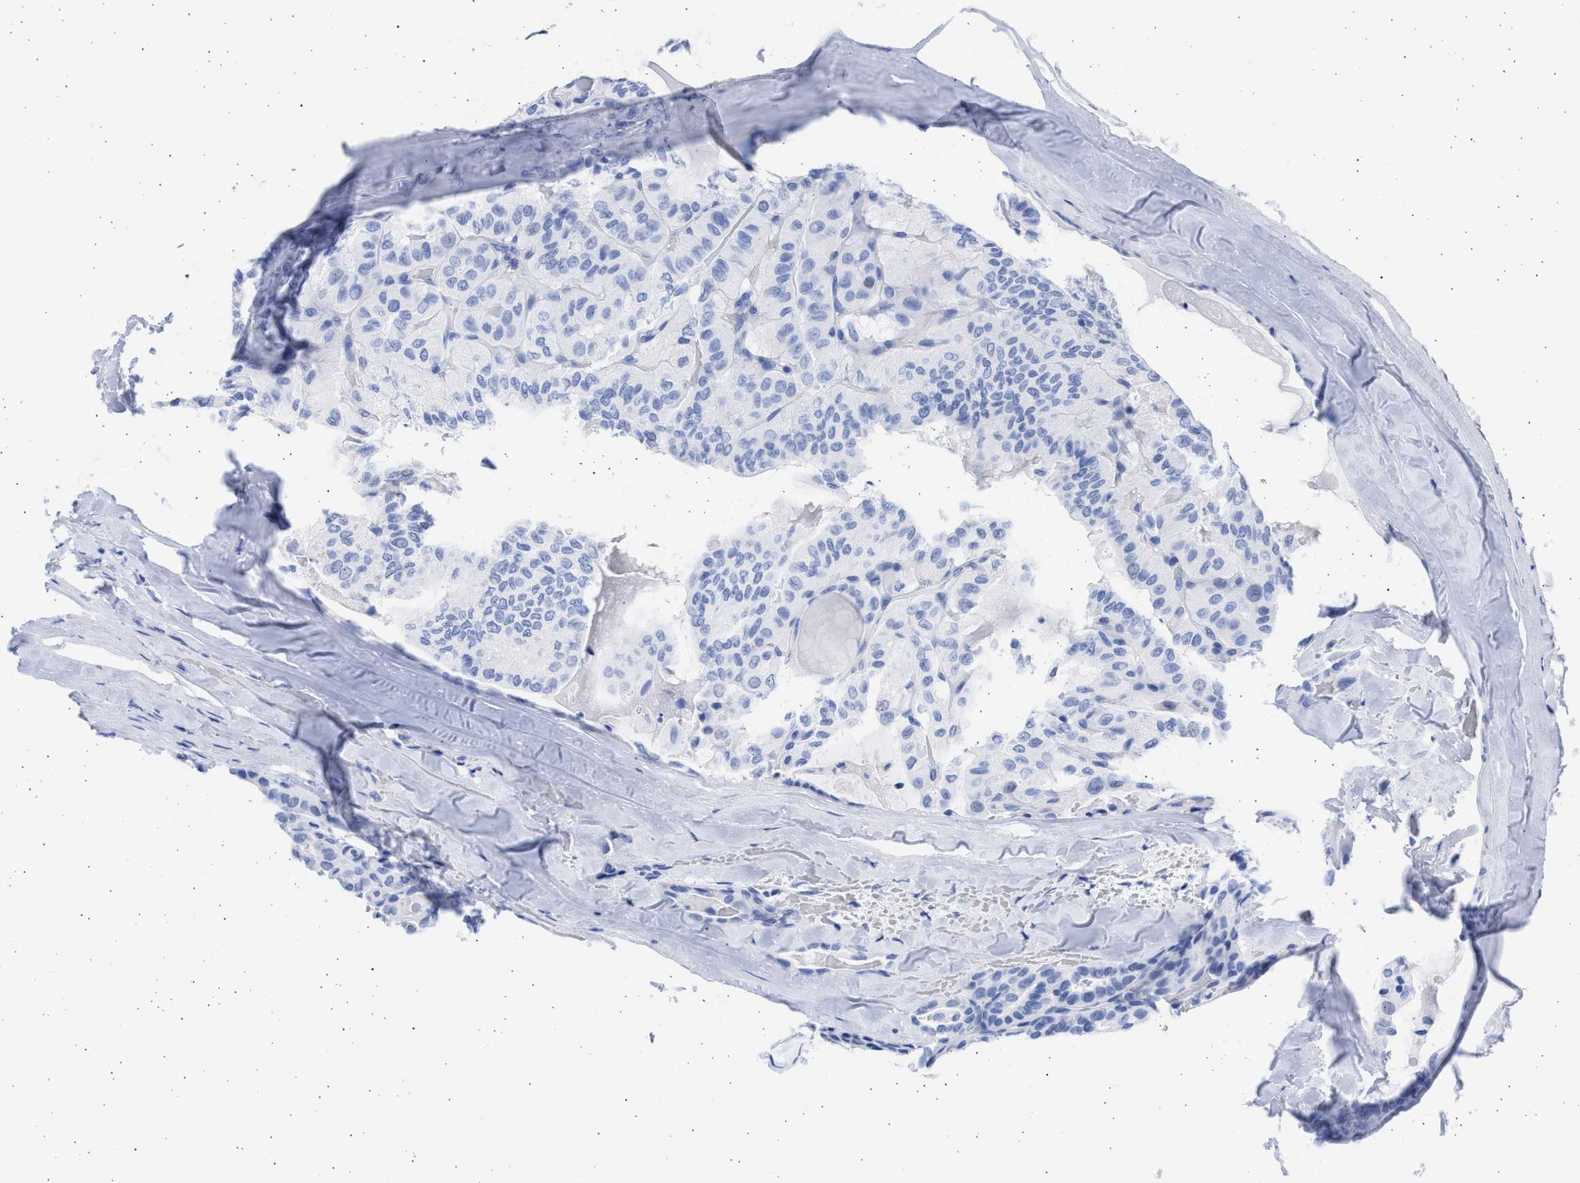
{"staining": {"intensity": "negative", "quantity": "none", "location": "none"}, "tissue": "thyroid cancer", "cell_type": "Tumor cells", "image_type": "cancer", "snomed": [{"axis": "morphology", "description": "Papillary adenocarcinoma, NOS"}, {"axis": "topography", "description": "Thyroid gland"}], "caption": "There is no significant expression in tumor cells of papillary adenocarcinoma (thyroid).", "gene": "ALDOC", "patient": {"sex": "male", "age": 77}}